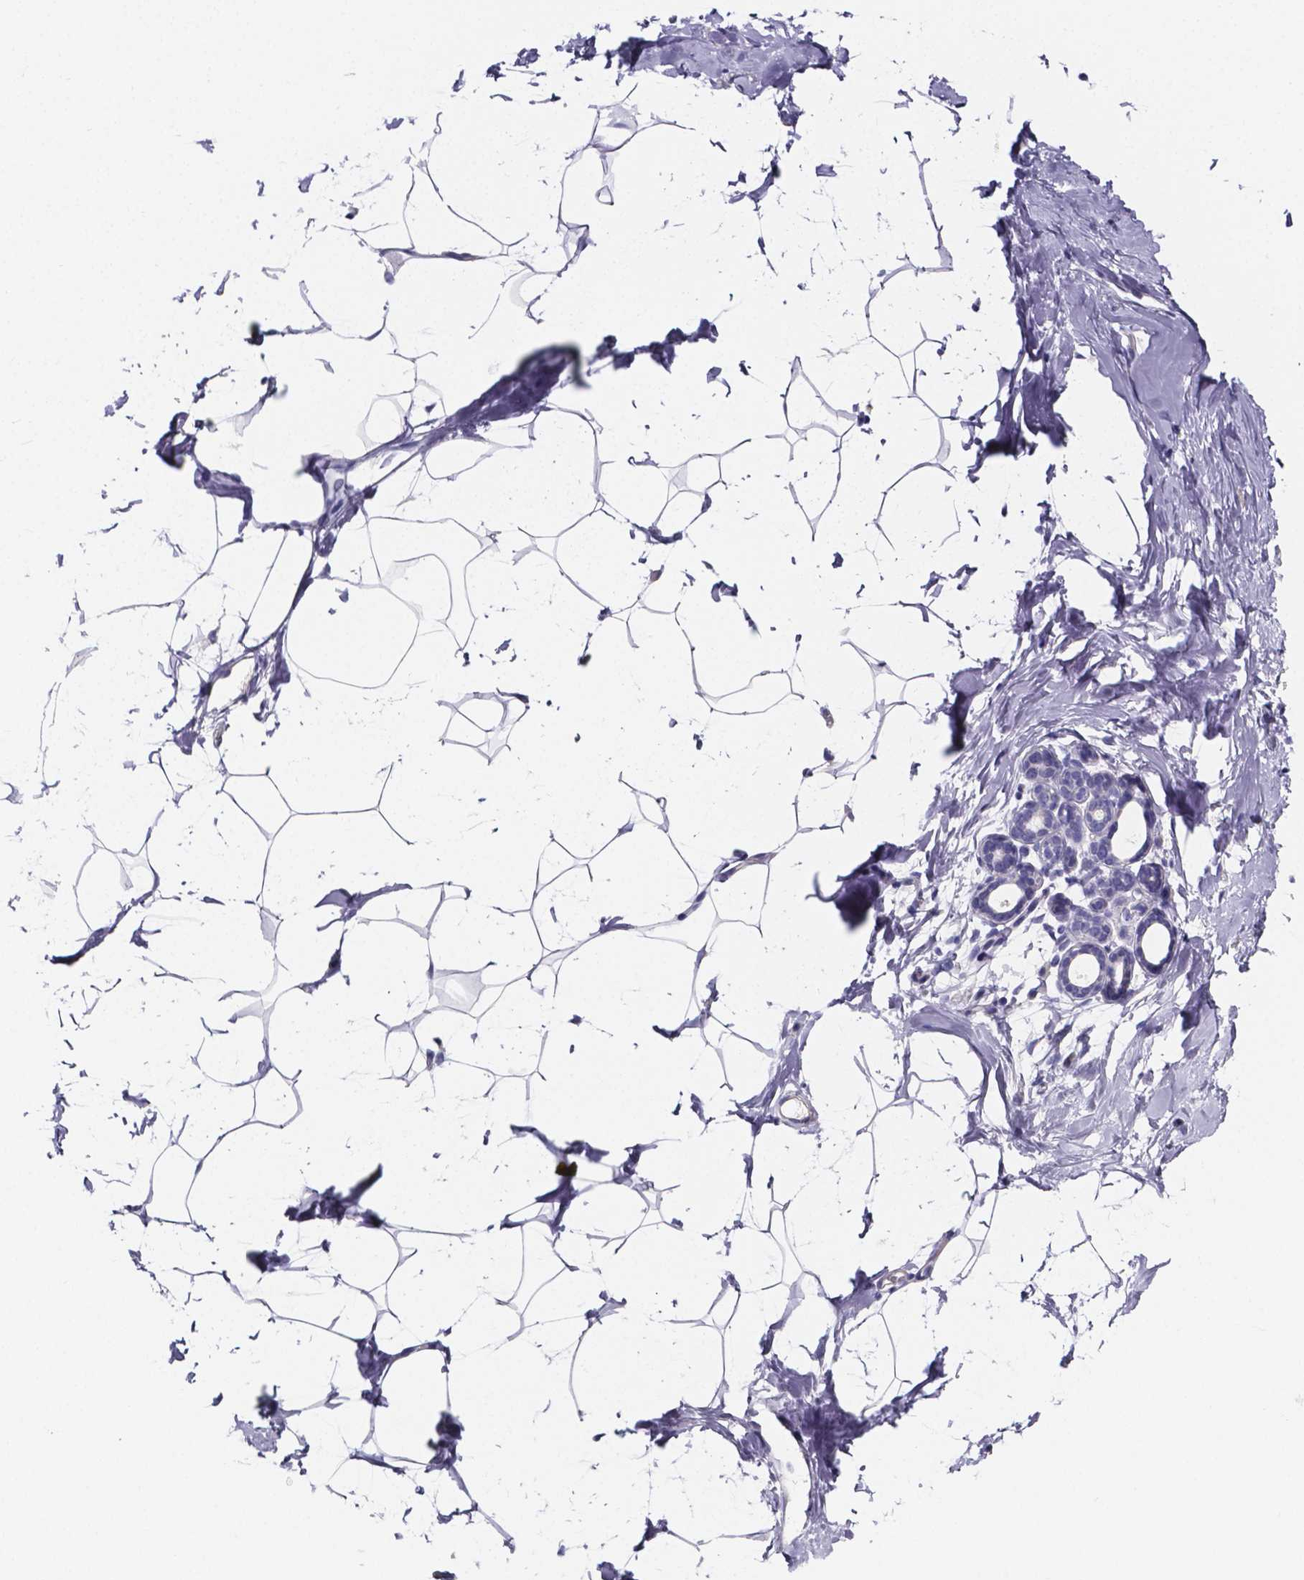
{"staining": {"intensity": "negative", "quantity": "none", "location": "none"}, "tissue": "breast", "cell_type": "Adipocytes", "image_type": "normal", "snomed": [{"axis": "morphology", "description": "Normal tissue, NOS"}, {"axis": "topography", "description": "Breast"}], "caption": "Immunohistochemistry histopathology image of unremarkable breast: human breast stained with DAB (3,3'-diaminobenzidine) reveals no significant protein positivity in adipocytes.", "gene": "IZUMO1", "patient": {"sex": "female", "age": 32}}